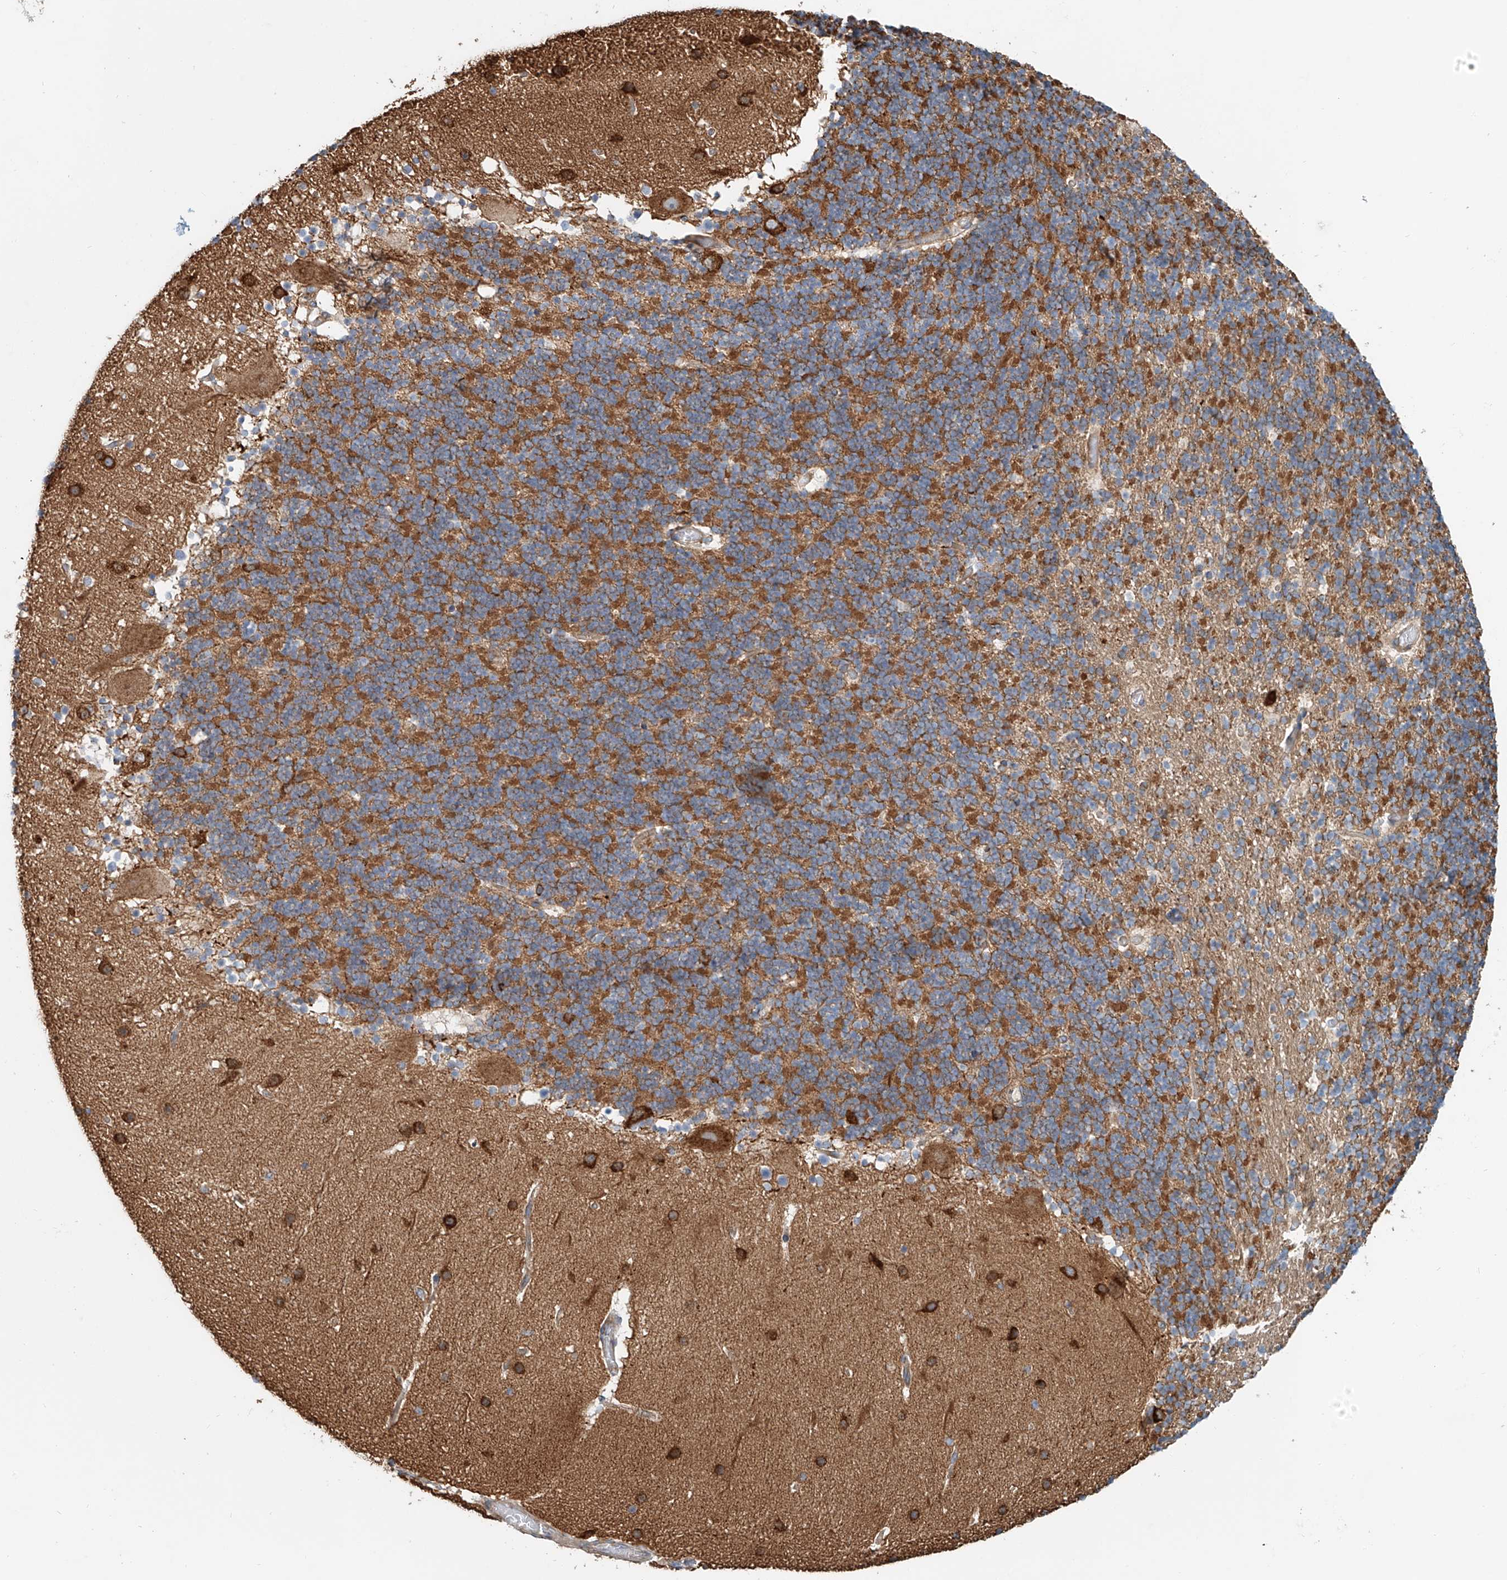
{"staining": {"intensity": "moderate", "quantity": "25%-75%", "location": "cytoplasmic/membranous"}, "tissue": "cerebellum", "cell_type": "Cells in granular layer", "image_type": "normal", "snomed": [{"axis": "morphology", "description": "Normal tissue, NOS"}, {"axis": "topography", "description": "Cerebellum"}], "caption": "Human cerebellum stained for a protein (brown) reveals moderate cytoplasmic/membranous positive positivity in approximately 25%-75% of cells in granular layer.", "gene": "SNAP29", "patient": {"sex": "male", "age": 57}}